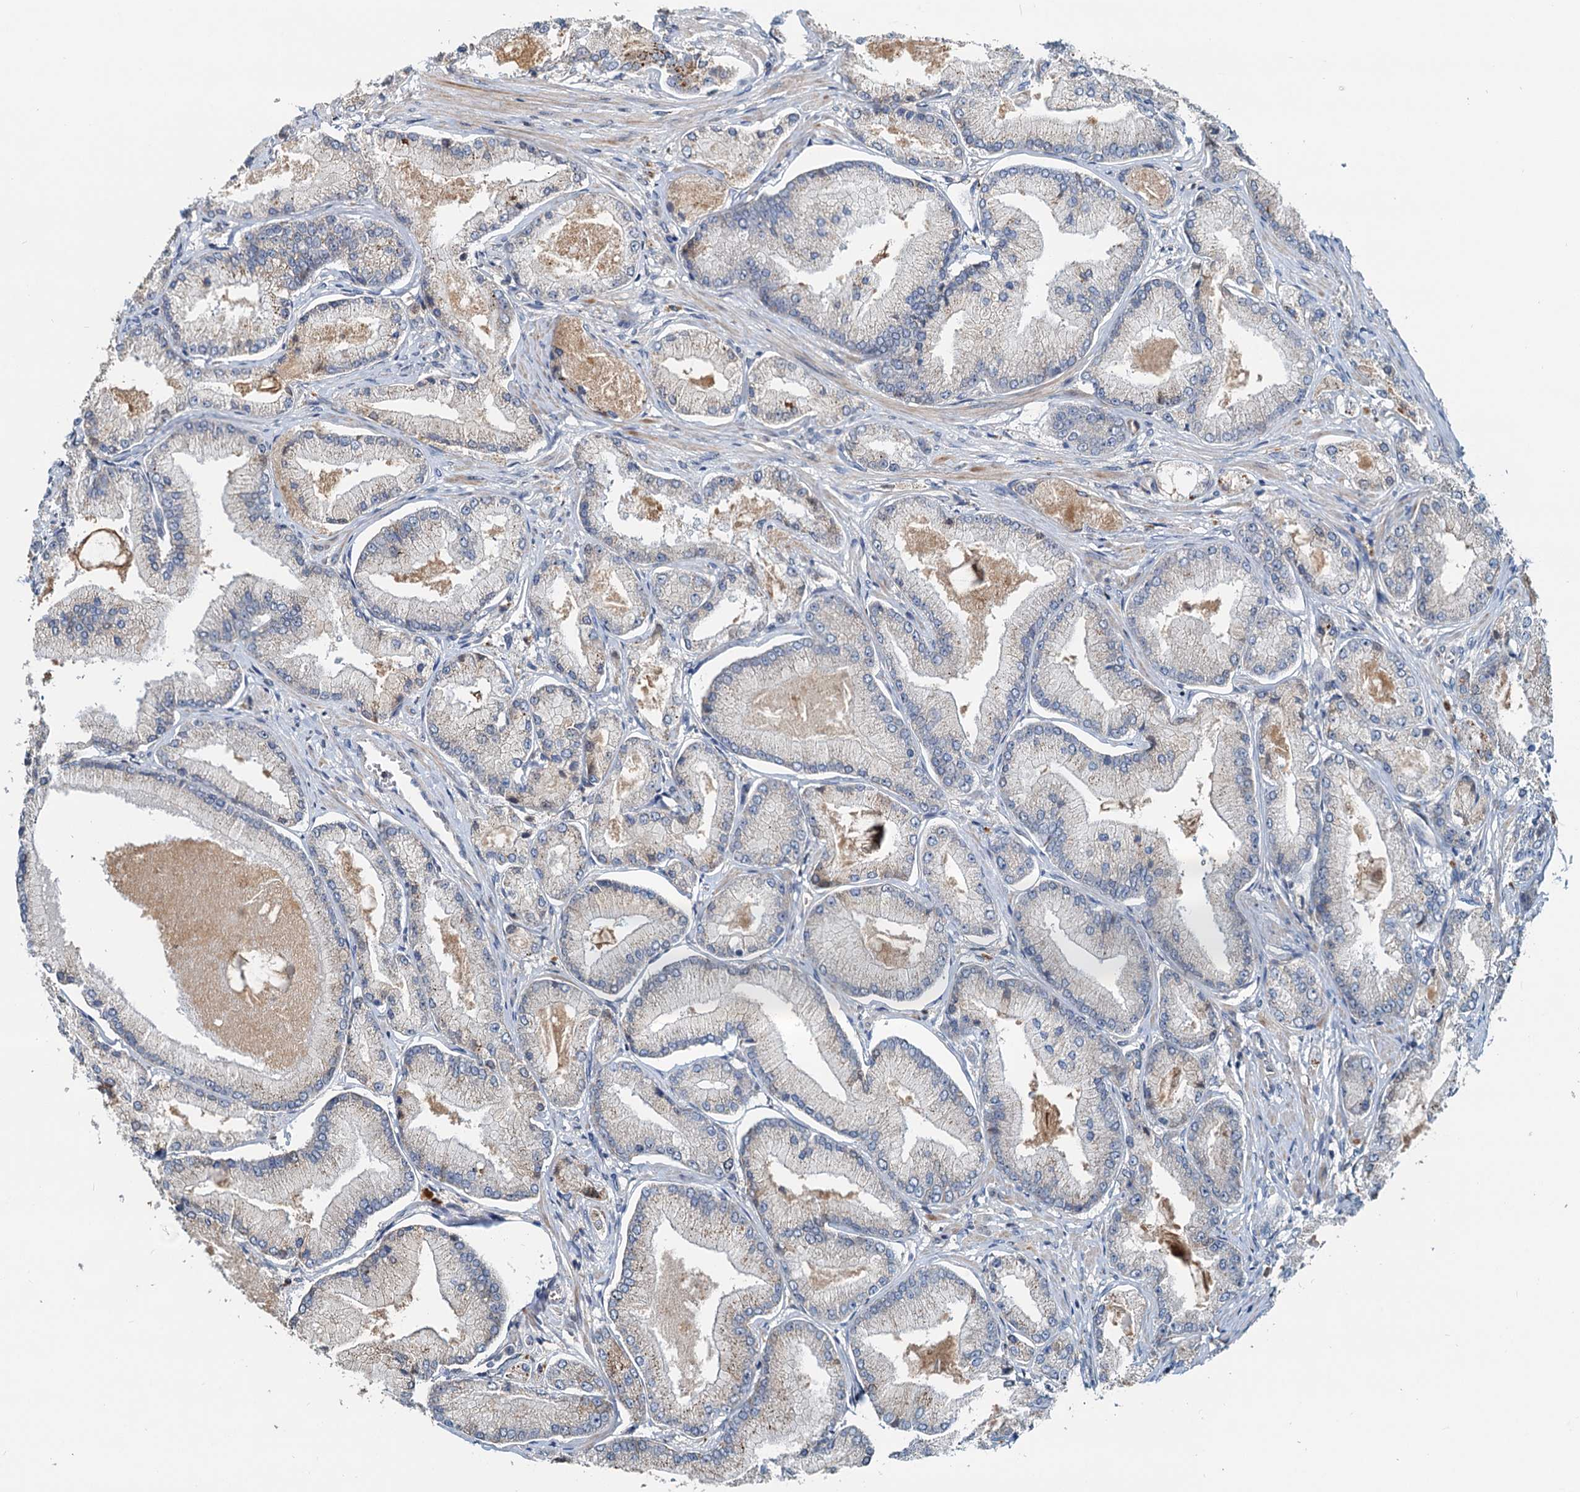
{"staining": {"intensity": "negative", "quantity": "none", "location": "none"}, "tissue": "prostate cancer", "cell_type": "Tumor cells", "image_type": "cancer", "snomed": [{"axis": "morphology", "description": "Adenocarcinoma, Low grade"}, {"axis": "topography", "description": "Prostate"}], "caption": "A high-resolution image shows immunohistochemistry staining of prostate cancer (adenocarcinoma (low-grade)), which exhibits no significant staining in tumor cells.", "gene": "RGS7BP", "patient": {"sex": "male", "age": 74}}